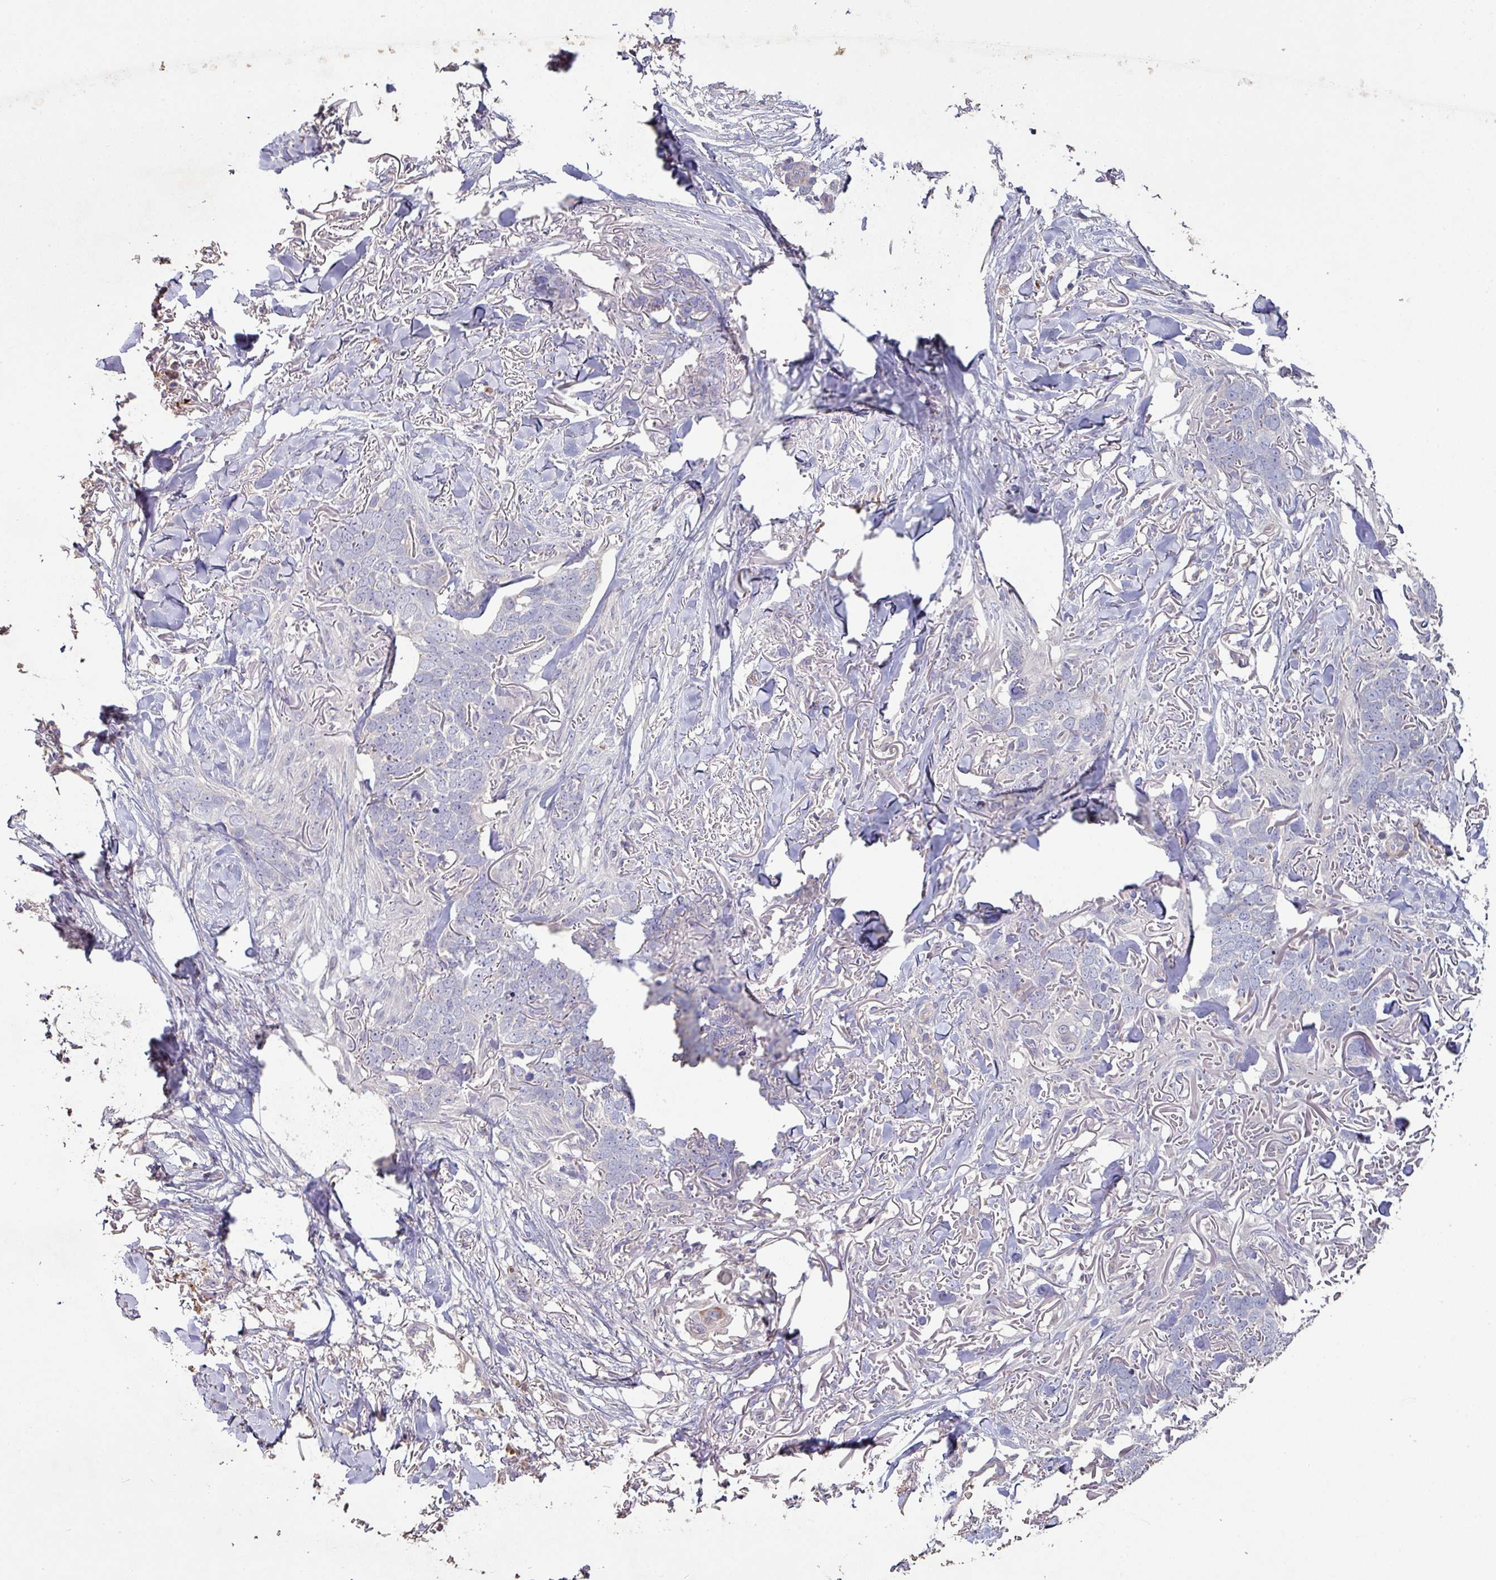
{"staining": {"intensity": "negative", "quantity": "none", "location": "none"}, "tissue": "skin cancer", "cell_type": "Tumor cells", "image_type": "cancer", "snomed": [{"axis": "morphology", "description": "Normal tissue, NOS"}, {"axis": "morphology", "description": "Basal cell carcinoma"}, {"axis": "topography", "description": "Skin"}], "caption": "Immunohistochemistry photomicrograph of neoplastic tissue: skin basal cell carcinoma stained with DAB (3,3'-diaminobenzidine) reveals no significant protein expression in tumor cells.", "gene": "RPL23A", "patient": {"sex": "male", "age": 77}}